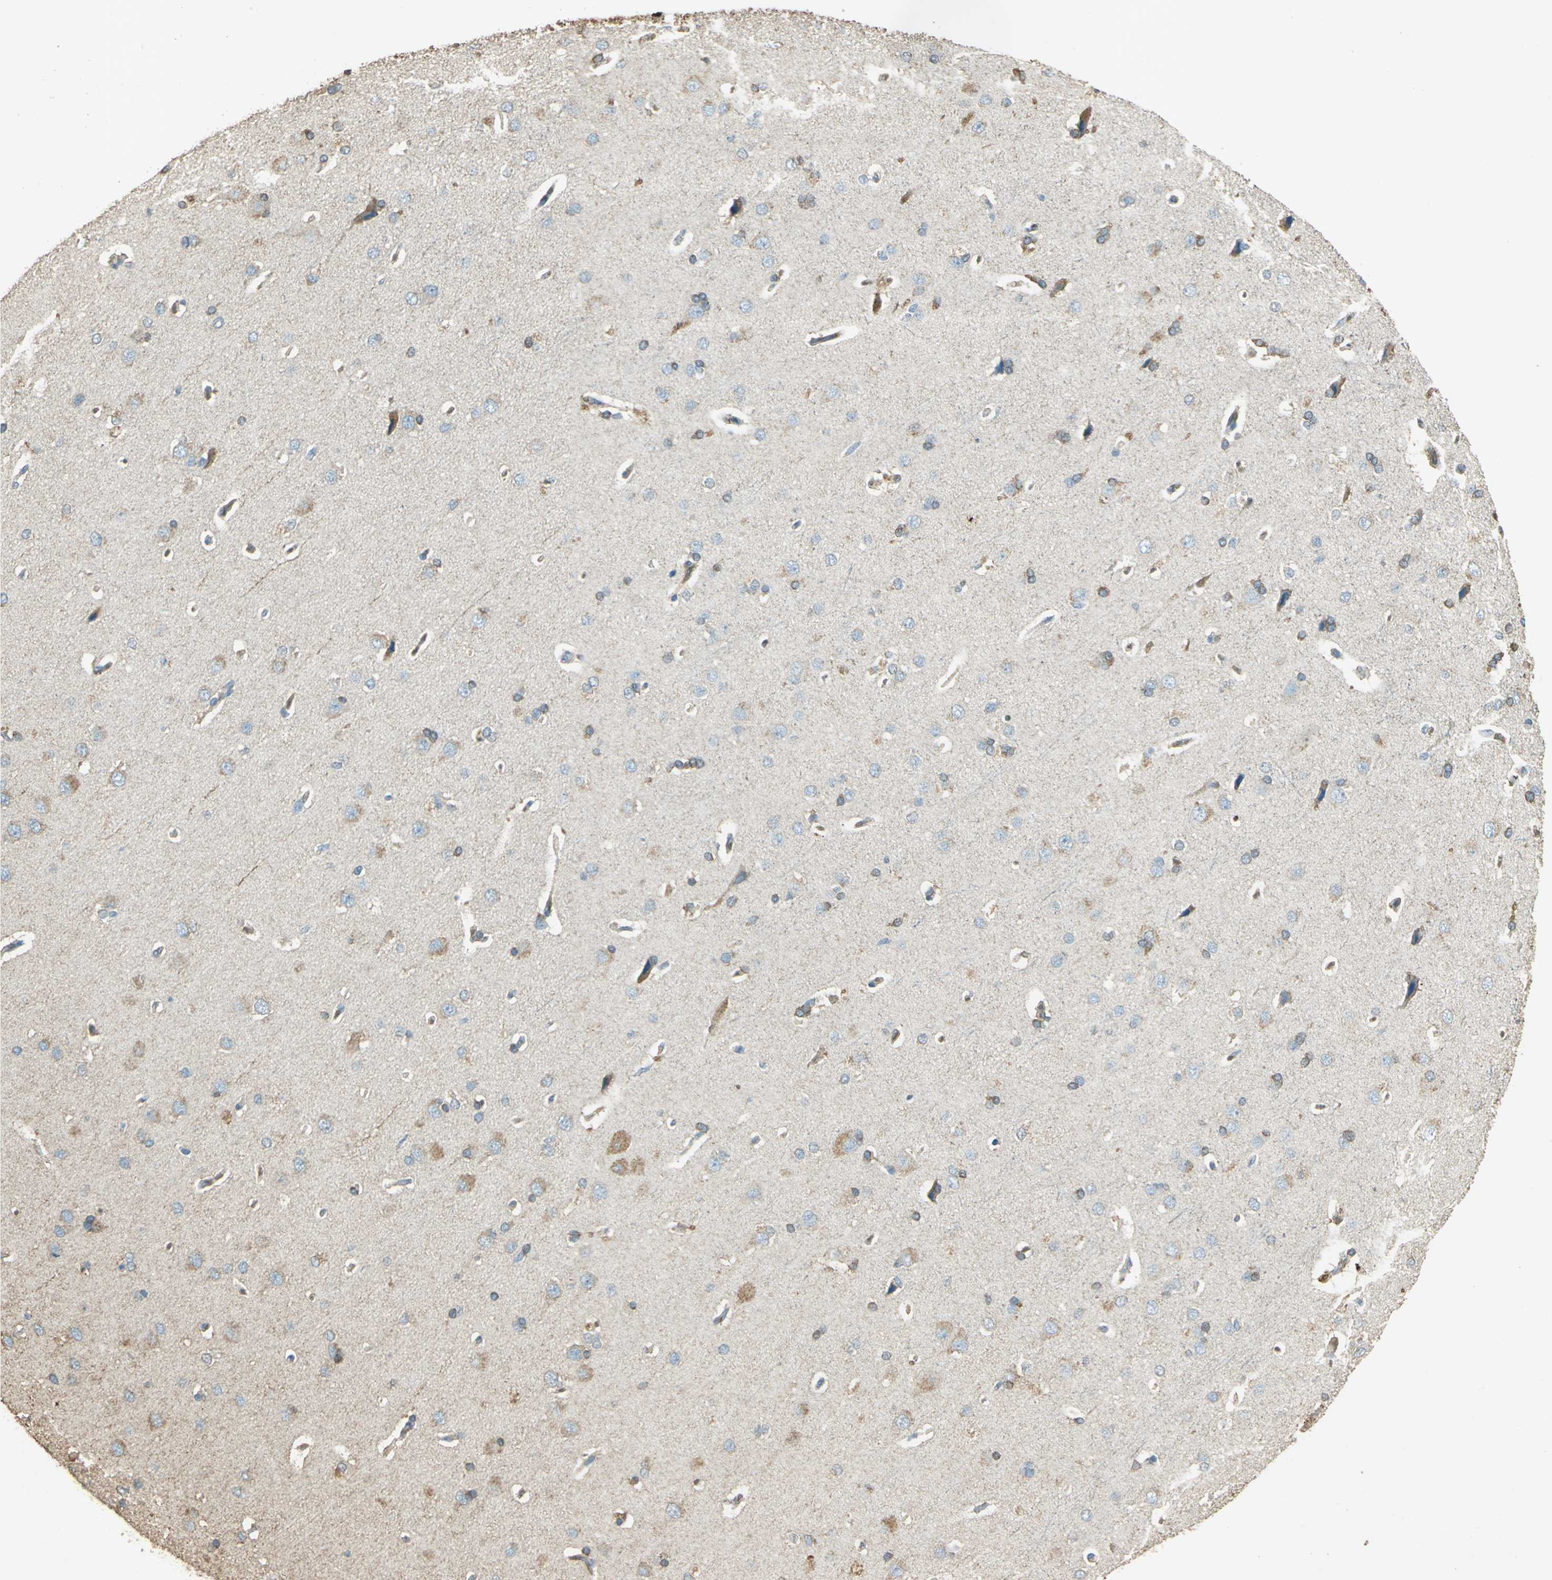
{"staining": {"intensity": "weak", "quantity": ">75%", "location": "cytoplasmic/membranous"}, "tissue": "cerebral cortex", "cell_type": "Endothelial cells", "image_type": "normal", "snomed": [{"axis": "morphology", "description": "Normal tissue, NOS"}, {"axis": "topography", "description": "Cerebral cortex"}], "caption": "Human cerebral cortex stained for a protein (brown) reveals weak cytoplasmic/membranous positive positivity in approximately >75% of endothelial cells.", "gene": "TRAPPC2", "patient": {"sex": "male", "age": 62}}